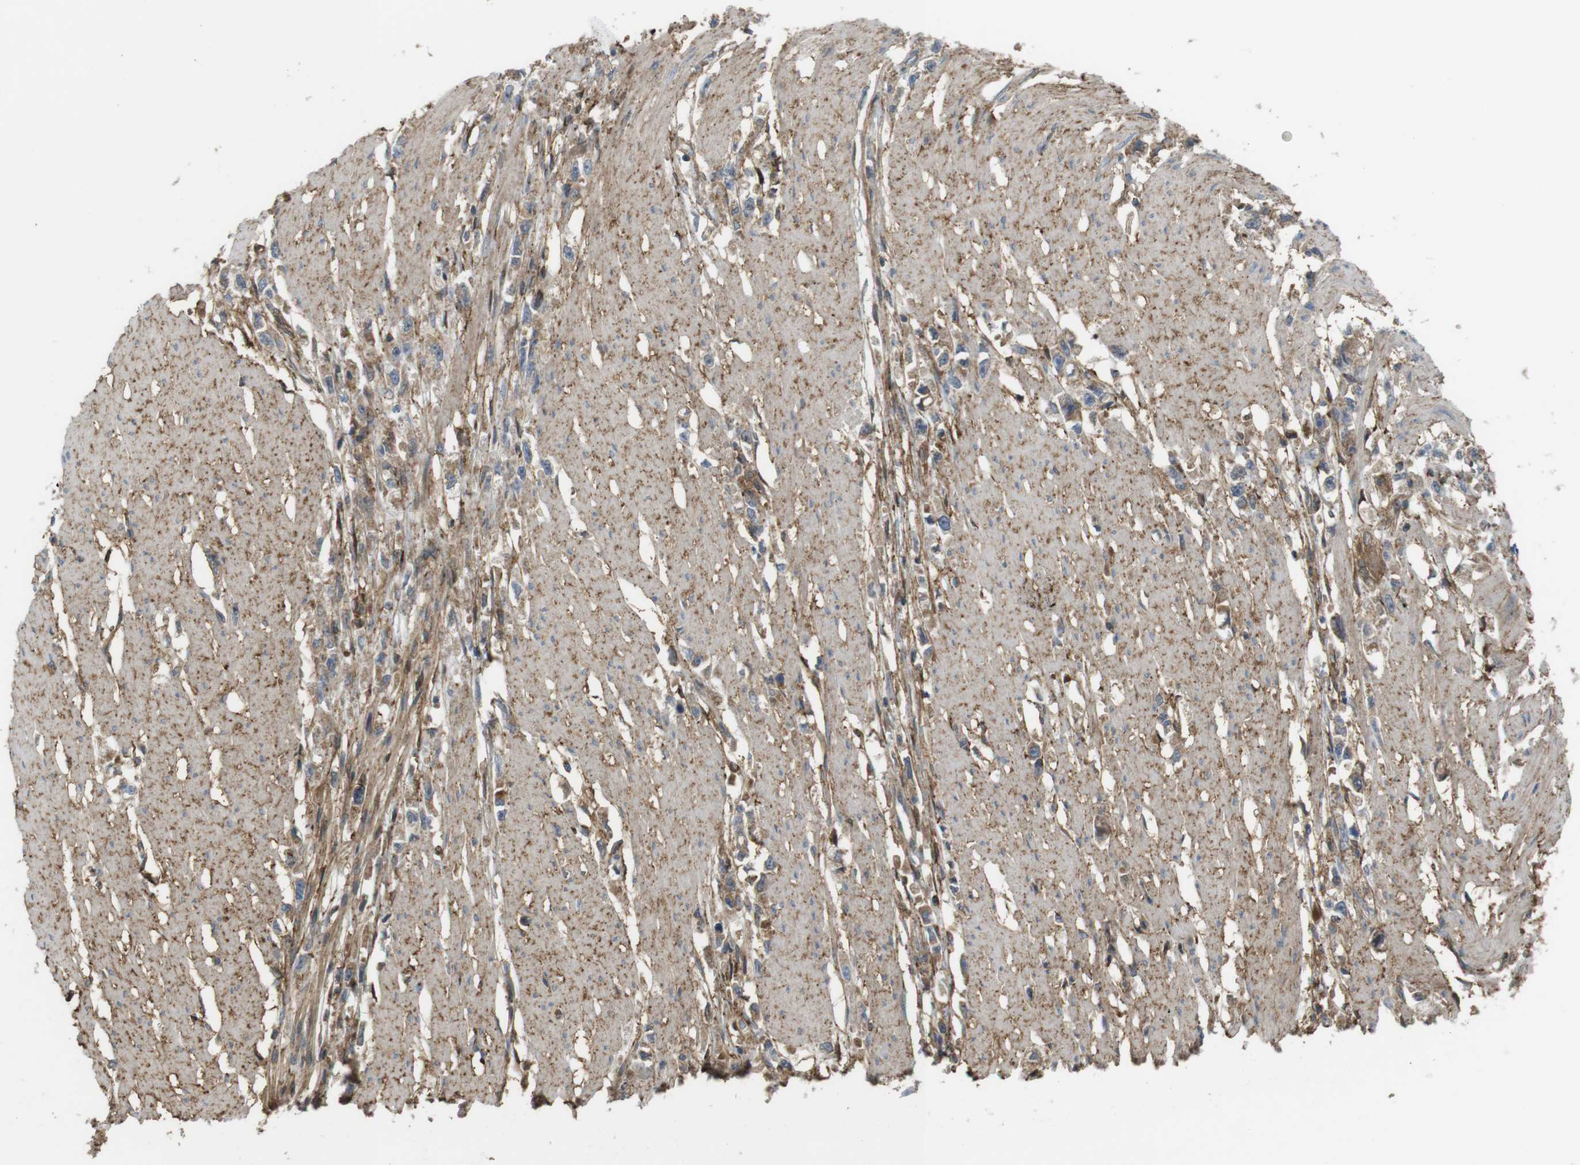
{"staining": {"intensity": "weak", "quantity": "<25%", "location": "cytoplasmic/membranous"}, "tissue": "stomach cancer", "cell_type": "Tumor cells", "image_type": "cancer", "snomed": [{"axis": "morphology", "description": "Adenocarcinoma, NOS"}, {"axis": "topography", "description": "Stomach"}], "caption": "Tumor cells are negative for protein expression in human adenocarcinoma (stomach).", "gene": "DDAH2", "patient": {"sex": "female", "age": 59}}